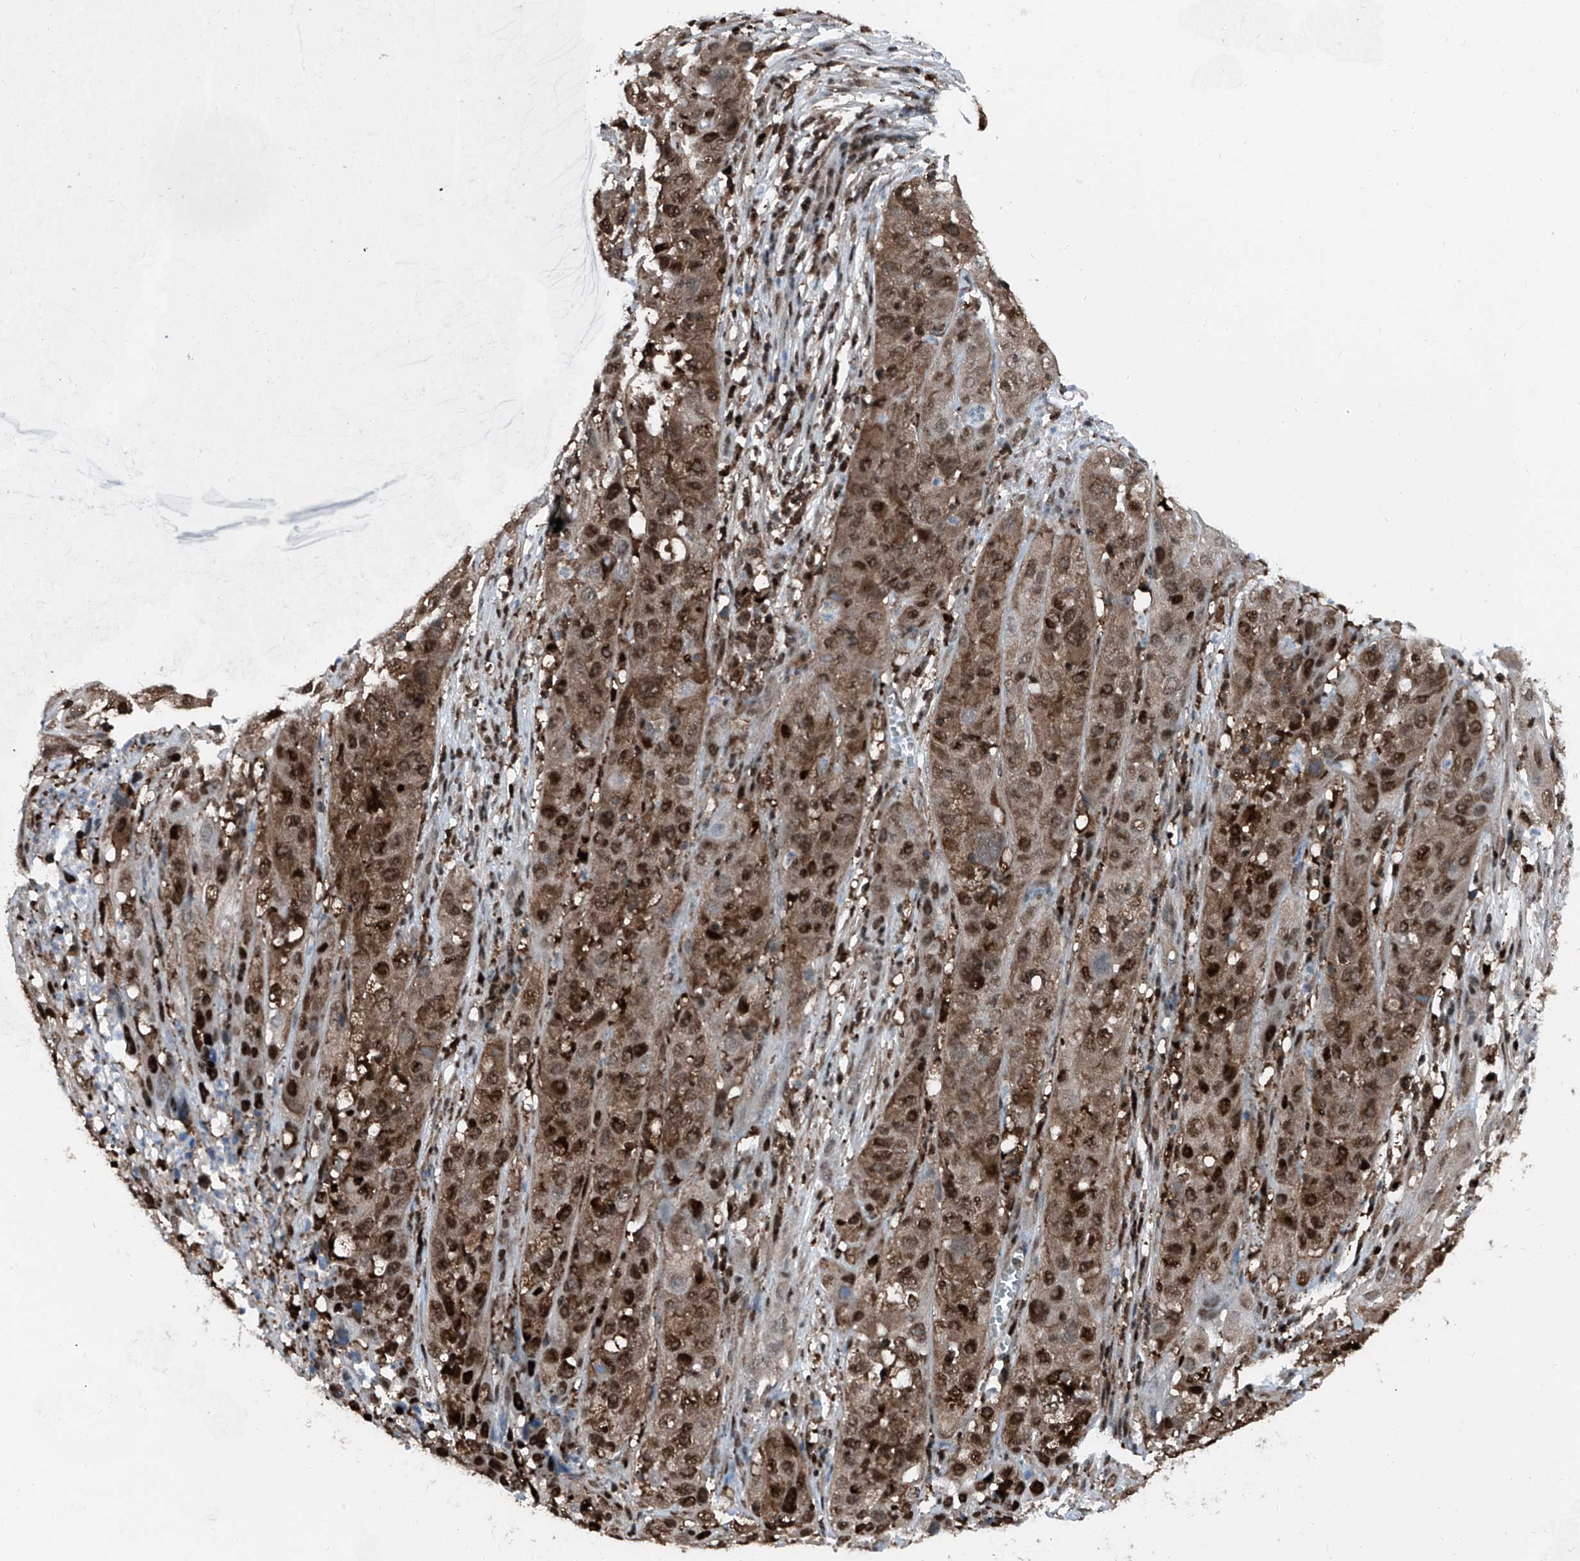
{"staining": {"intensity": "moderate", "quantity": ">75%", "location": "cytoplasmic/membranous,nuclear"}, "tissue": "cervical cancer", "cell_type": "Tumor cells", "image_type": "cancer", "snomed": [{"axis": "morphology", "description": "Squamous cell carcinoma, NOS"}, {"axis": "topography", "description": "Cervix"}], "caption": "The immunohistochemical stain labels moderate cytoplasmic/membranous and nuclear positivity in tumor cells of cervical cancer (squamous cell carcinoma) tissue.", "gene": "PSMB10", "patient": {"sex": "female", "age": 32}}